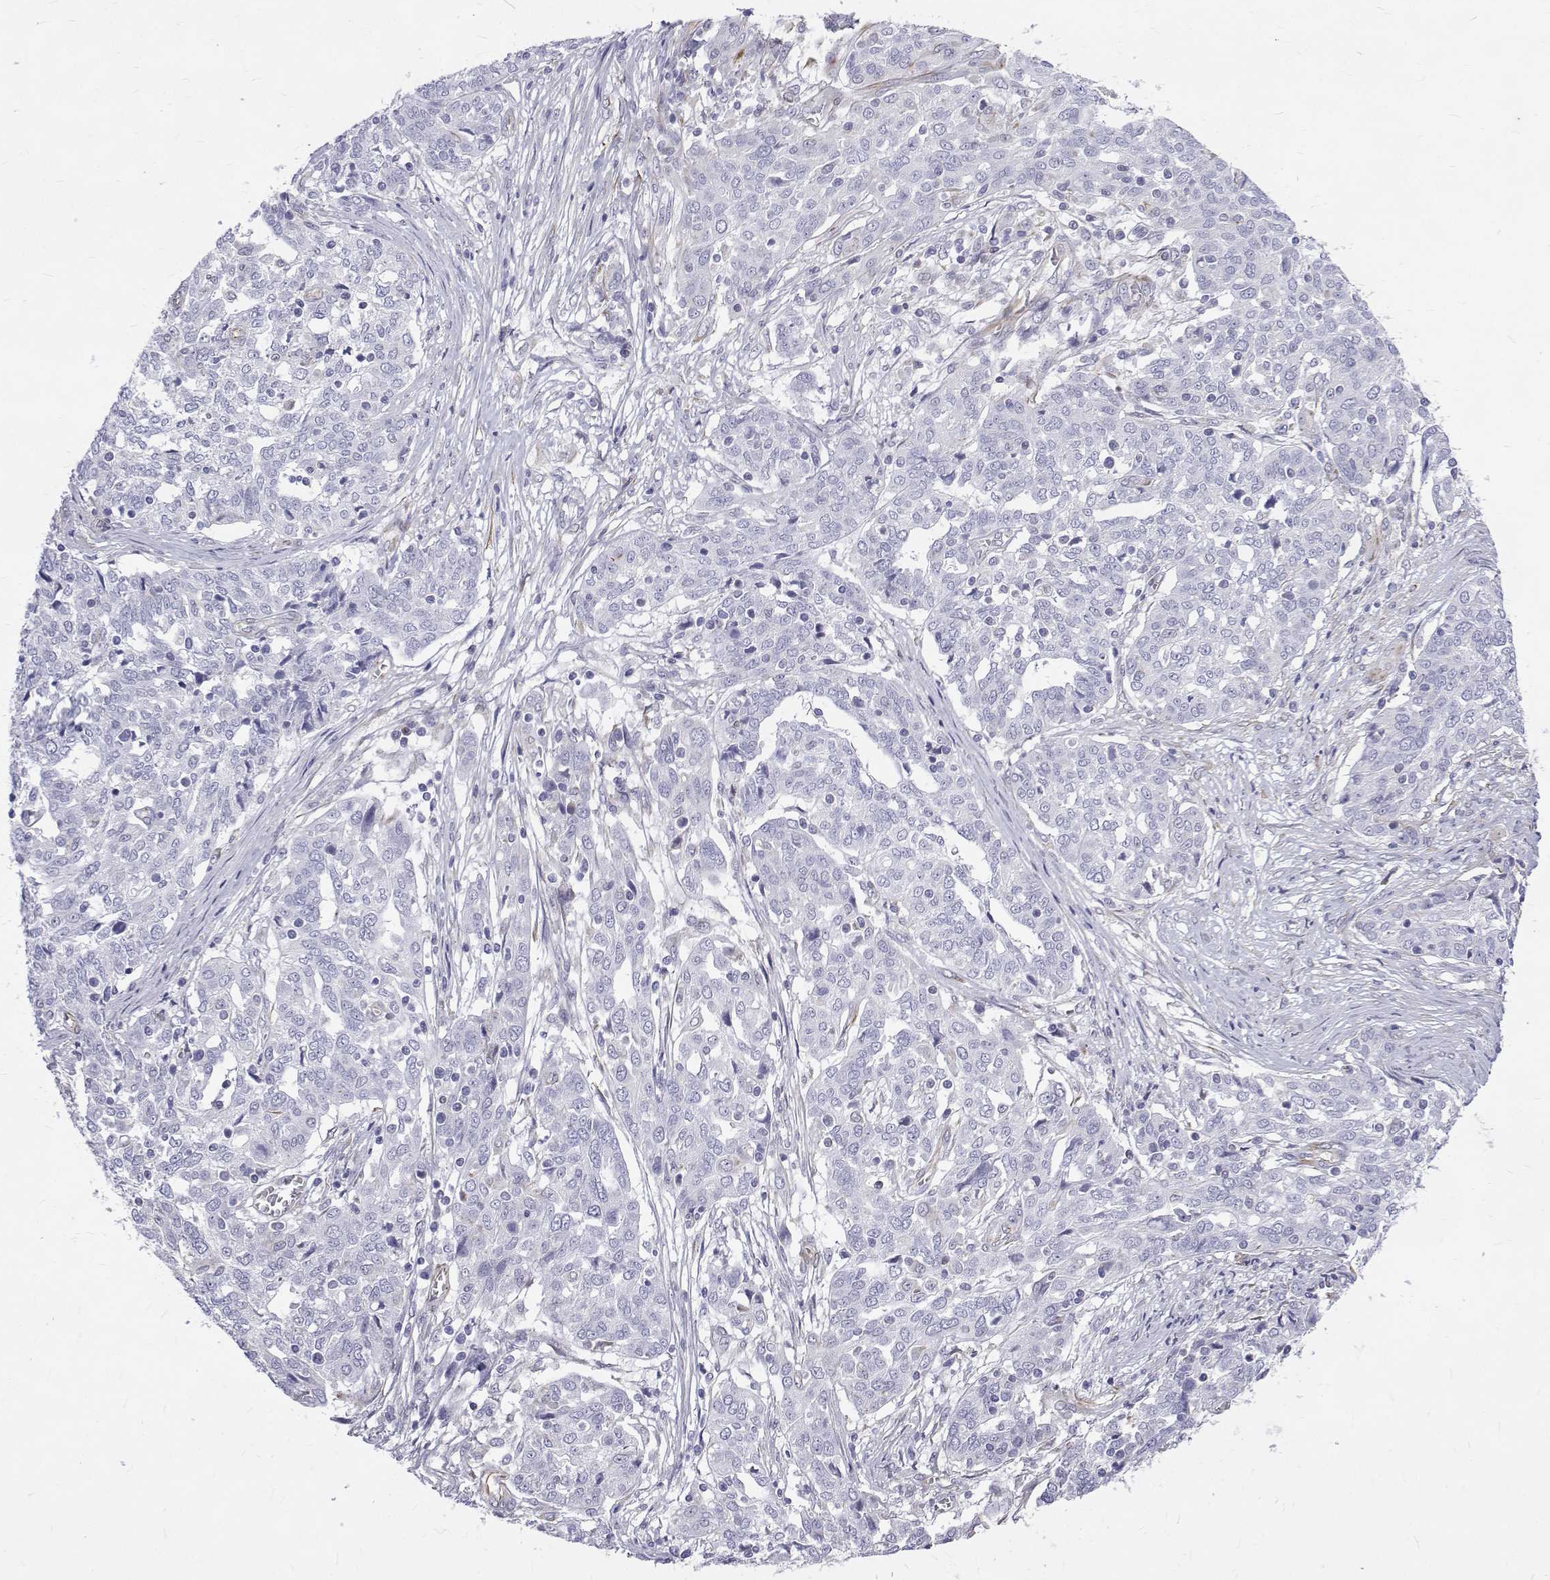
{"staining": {"intensity": "negative", "quantity": "none", "location": "none"}, "tissue": "ovarian cancer", "cell_type": "Tumor cells", "image_type": "cancer", "snomed": [{"axis": "morphology", "description": "Cystadenocarcinoma, serous, NOS"}, {"axis": "topography", "description": "Ovary"}], "caption": "The immunohistochemistry photomicrograph has no significant expression in tumor cells of ovarian serous cystadenocarcinoma tissue.", "gene": "OPRPN", "patient": {"sex": "female", "age": 67}}